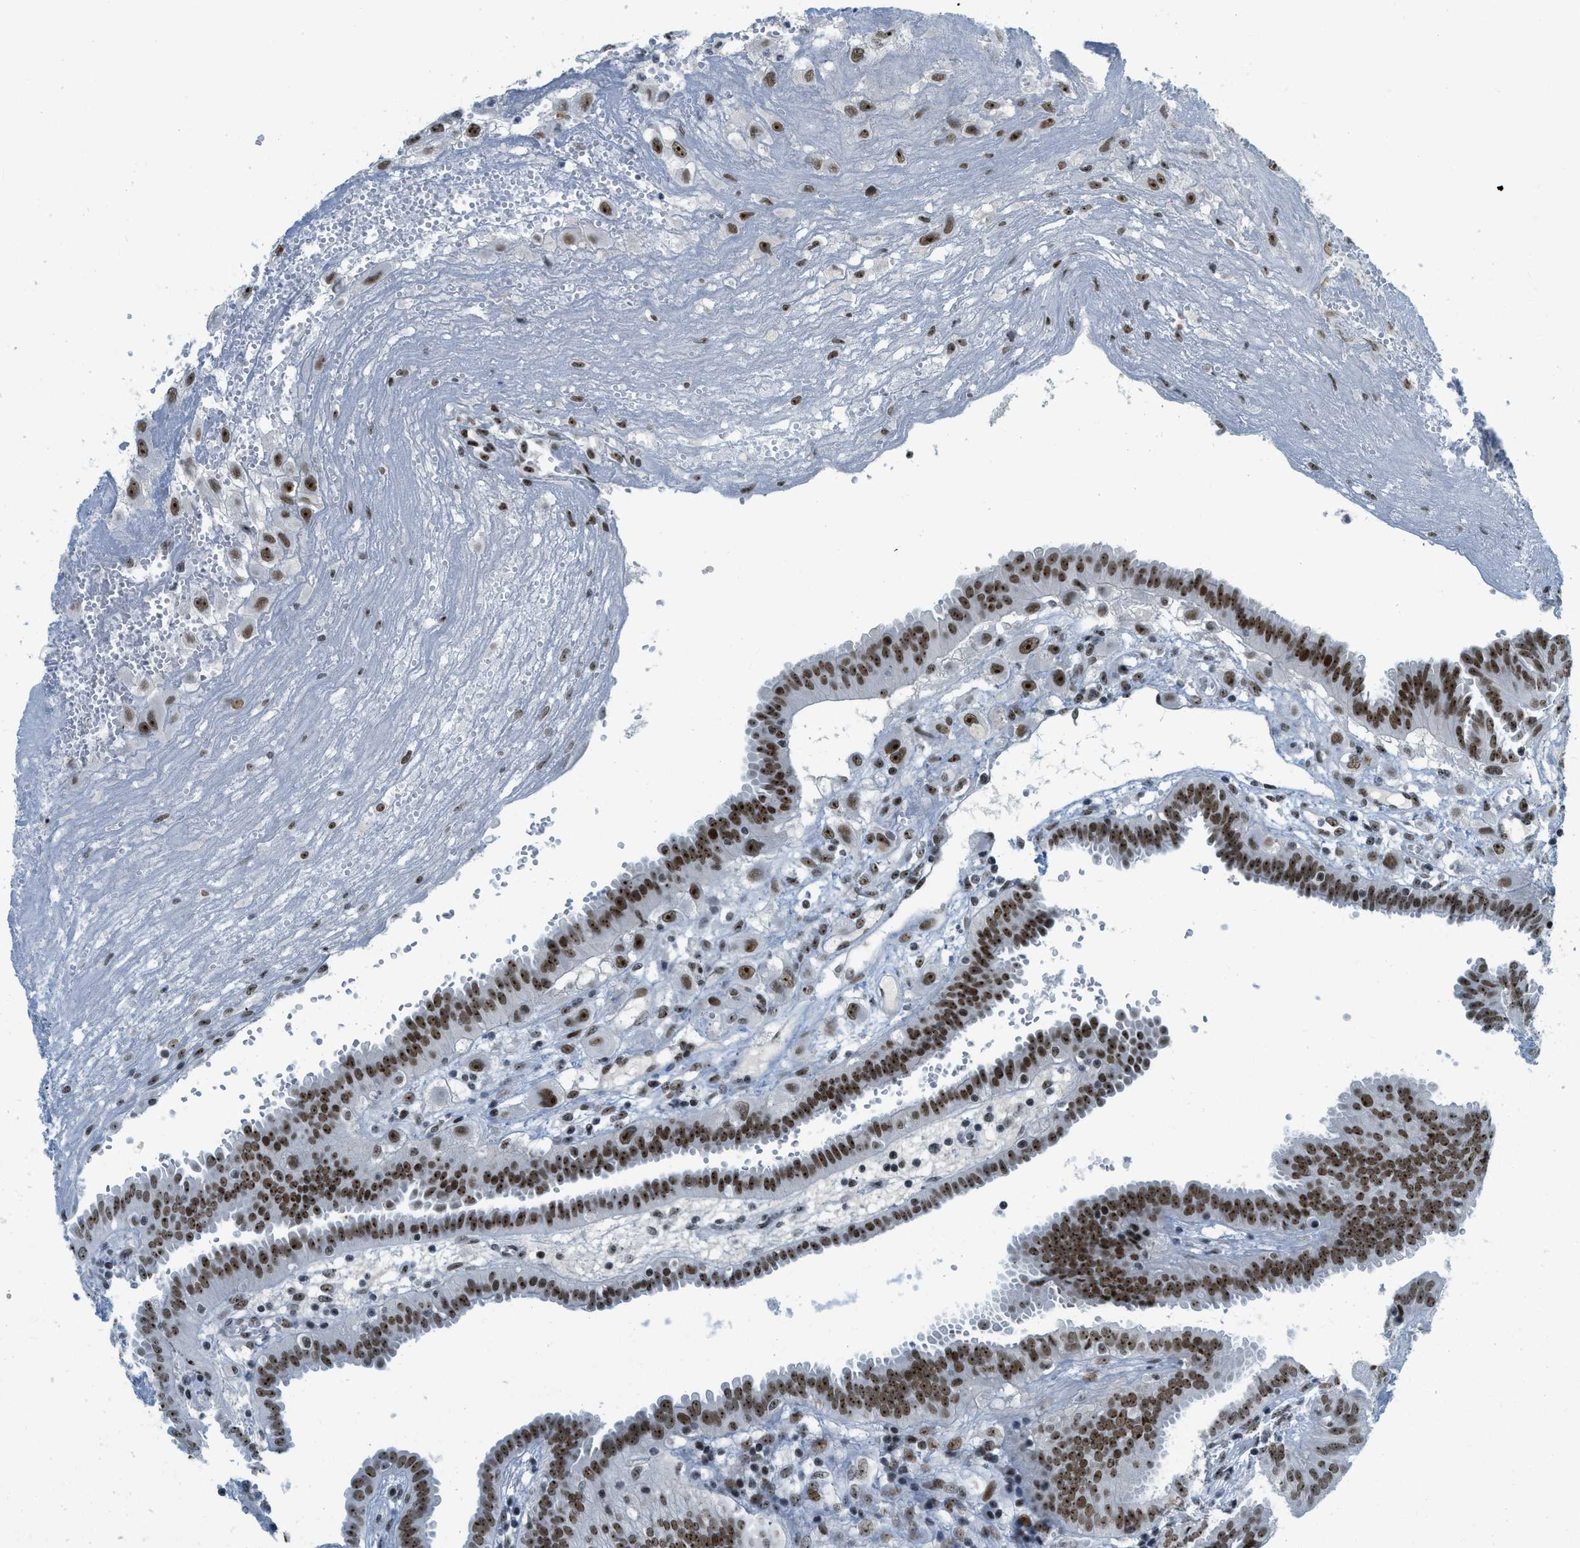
{"staining": {"intensity": "strong", "quantity": ">75%", "location": "nuclear"}, "tissue": "fallopian tube", "cell_type": "Glandular cells", "image_type": "normal", "snomed": [{"axis": "morphology", "description": "Normal tissue, NOS"}, {"axis": "topography", "description": "Fallopian tube"}, {"axis": "topography", "description": "Placenta"}], "caption": "DAB immunohistochemical staining of unremarkable human fallopian tube exhibits strong nuclear protein positivity in about >75% of glandular cells. (Brightfield microscopy of DAB IHC at high magnification).", "gene": "URB1", "patient": {"sex": "female", "age": 32}}